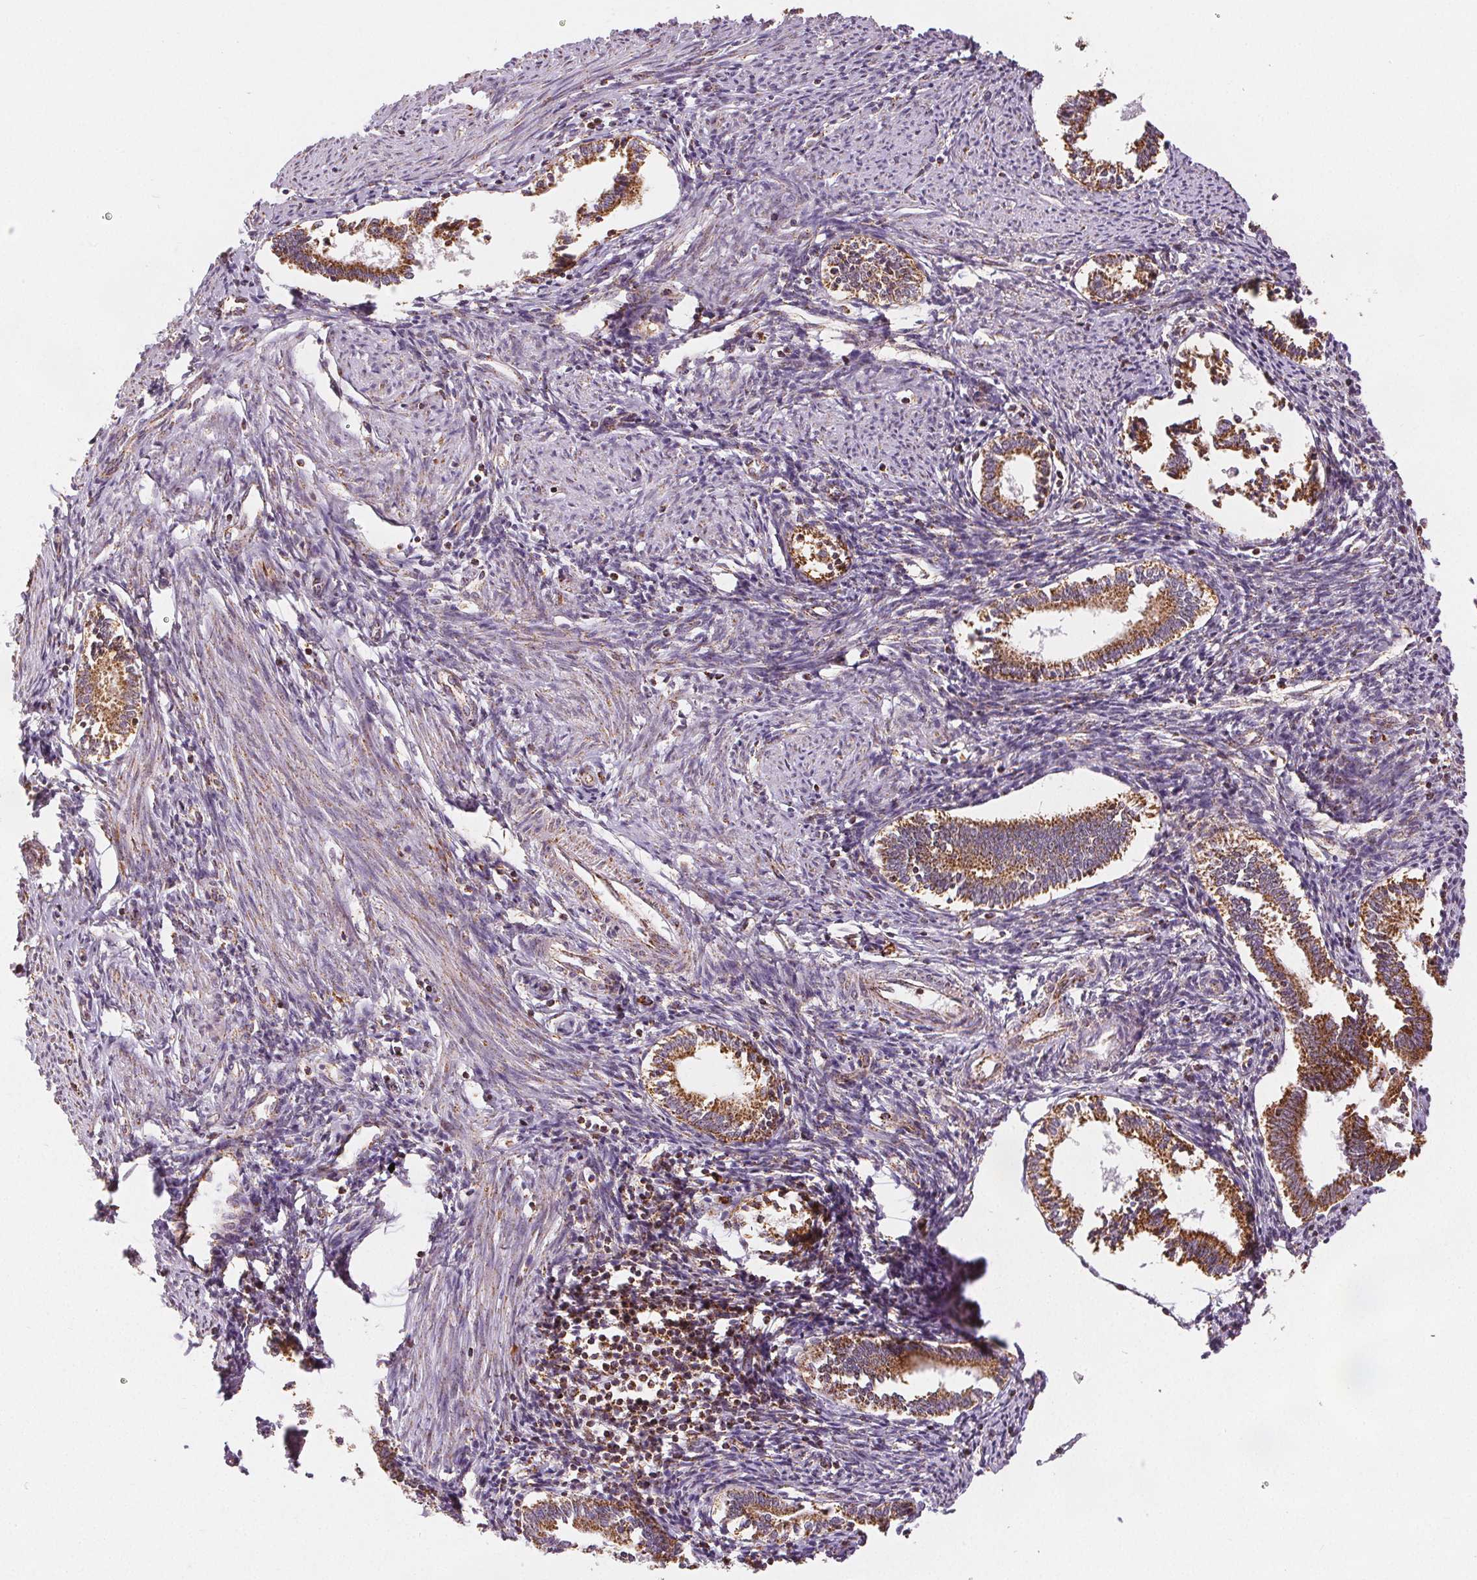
{"staining": {"intensity": "moderate", "quantity": "25%-75%", "location": "cytoplasmic/membranous"}, "tissue": "endometrium", "cell_type": "Cells in endometrial stroma", "image_type": "normal", "snomed": [{"axis": "morphology", "description": "Normal tissue, NOS"}, {"axis": "topography", "description": "Endometrium"}], "caption": "There is medium levels of moderate cytoplasmic/membranous positivity in cells in endometrial stroma of normal endometrium, as demonstrated by immunohistochemical staining (brown color).", "gene": "SDHB", "patient": {"sex": "female", "age": 41}}